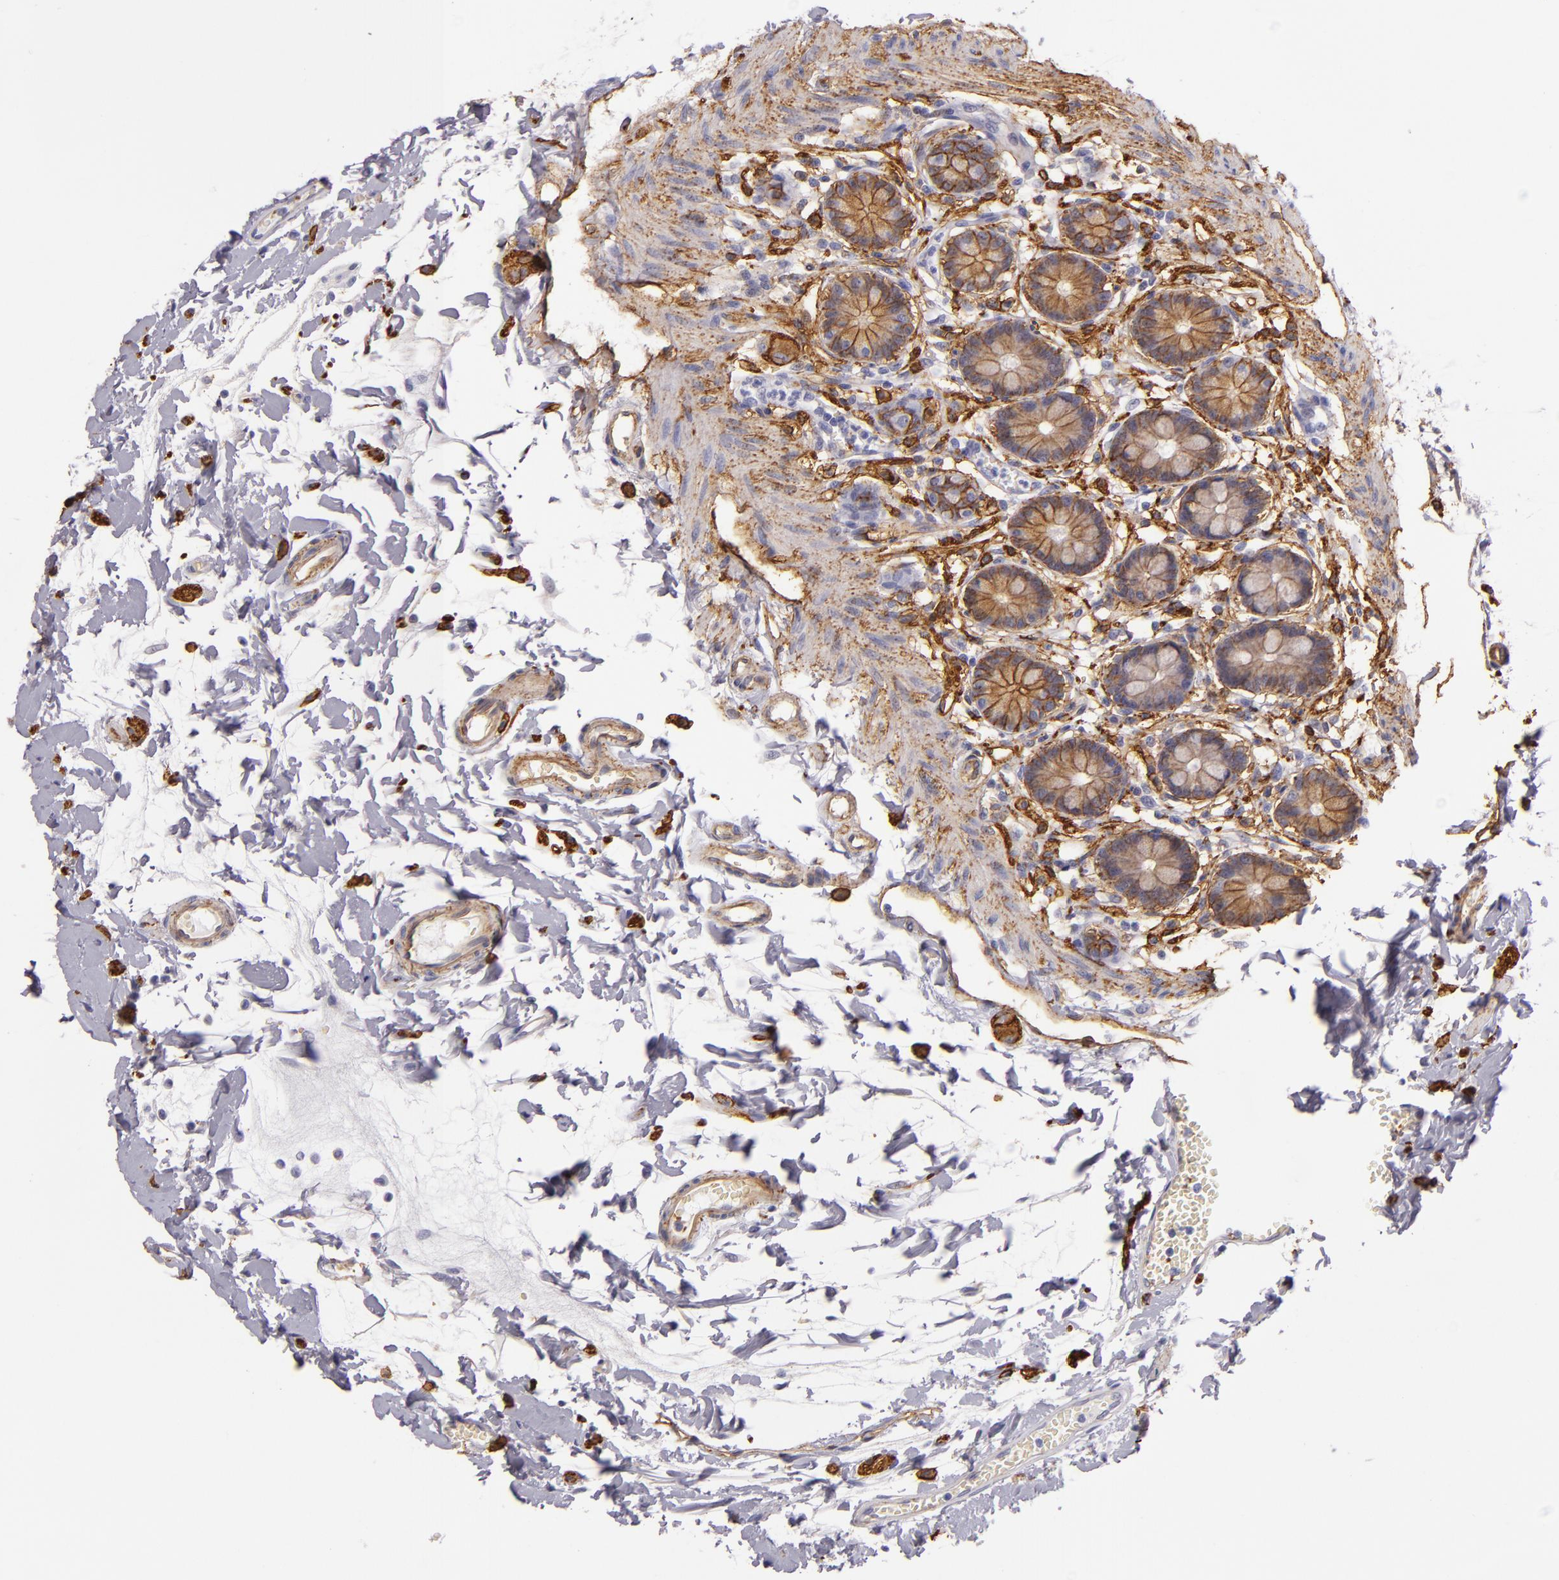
{"staining": {"intensity": "strong", "quantity": ">75%", "location": "cytoplasmic/membranous"}, "tissue": "small intestine", "cell_type": "Glandular cells", "image_type": "normal", "snomed": [{"axis": "morphology", "description": "Normal tissue, NOS"}, {"axis": "topography", "description": "Small intestine"}], "caption": "The immunohistochemical stain shows strong cytoplasmic/membranous staining in glandular cells of benign small intestine. (DAB (3,3'-diaminobenzidine) IHC, brown staining for protein, blue staining for nuclei).", "gene": "CD9", "patient": {"sex": "female", "age": 61}}